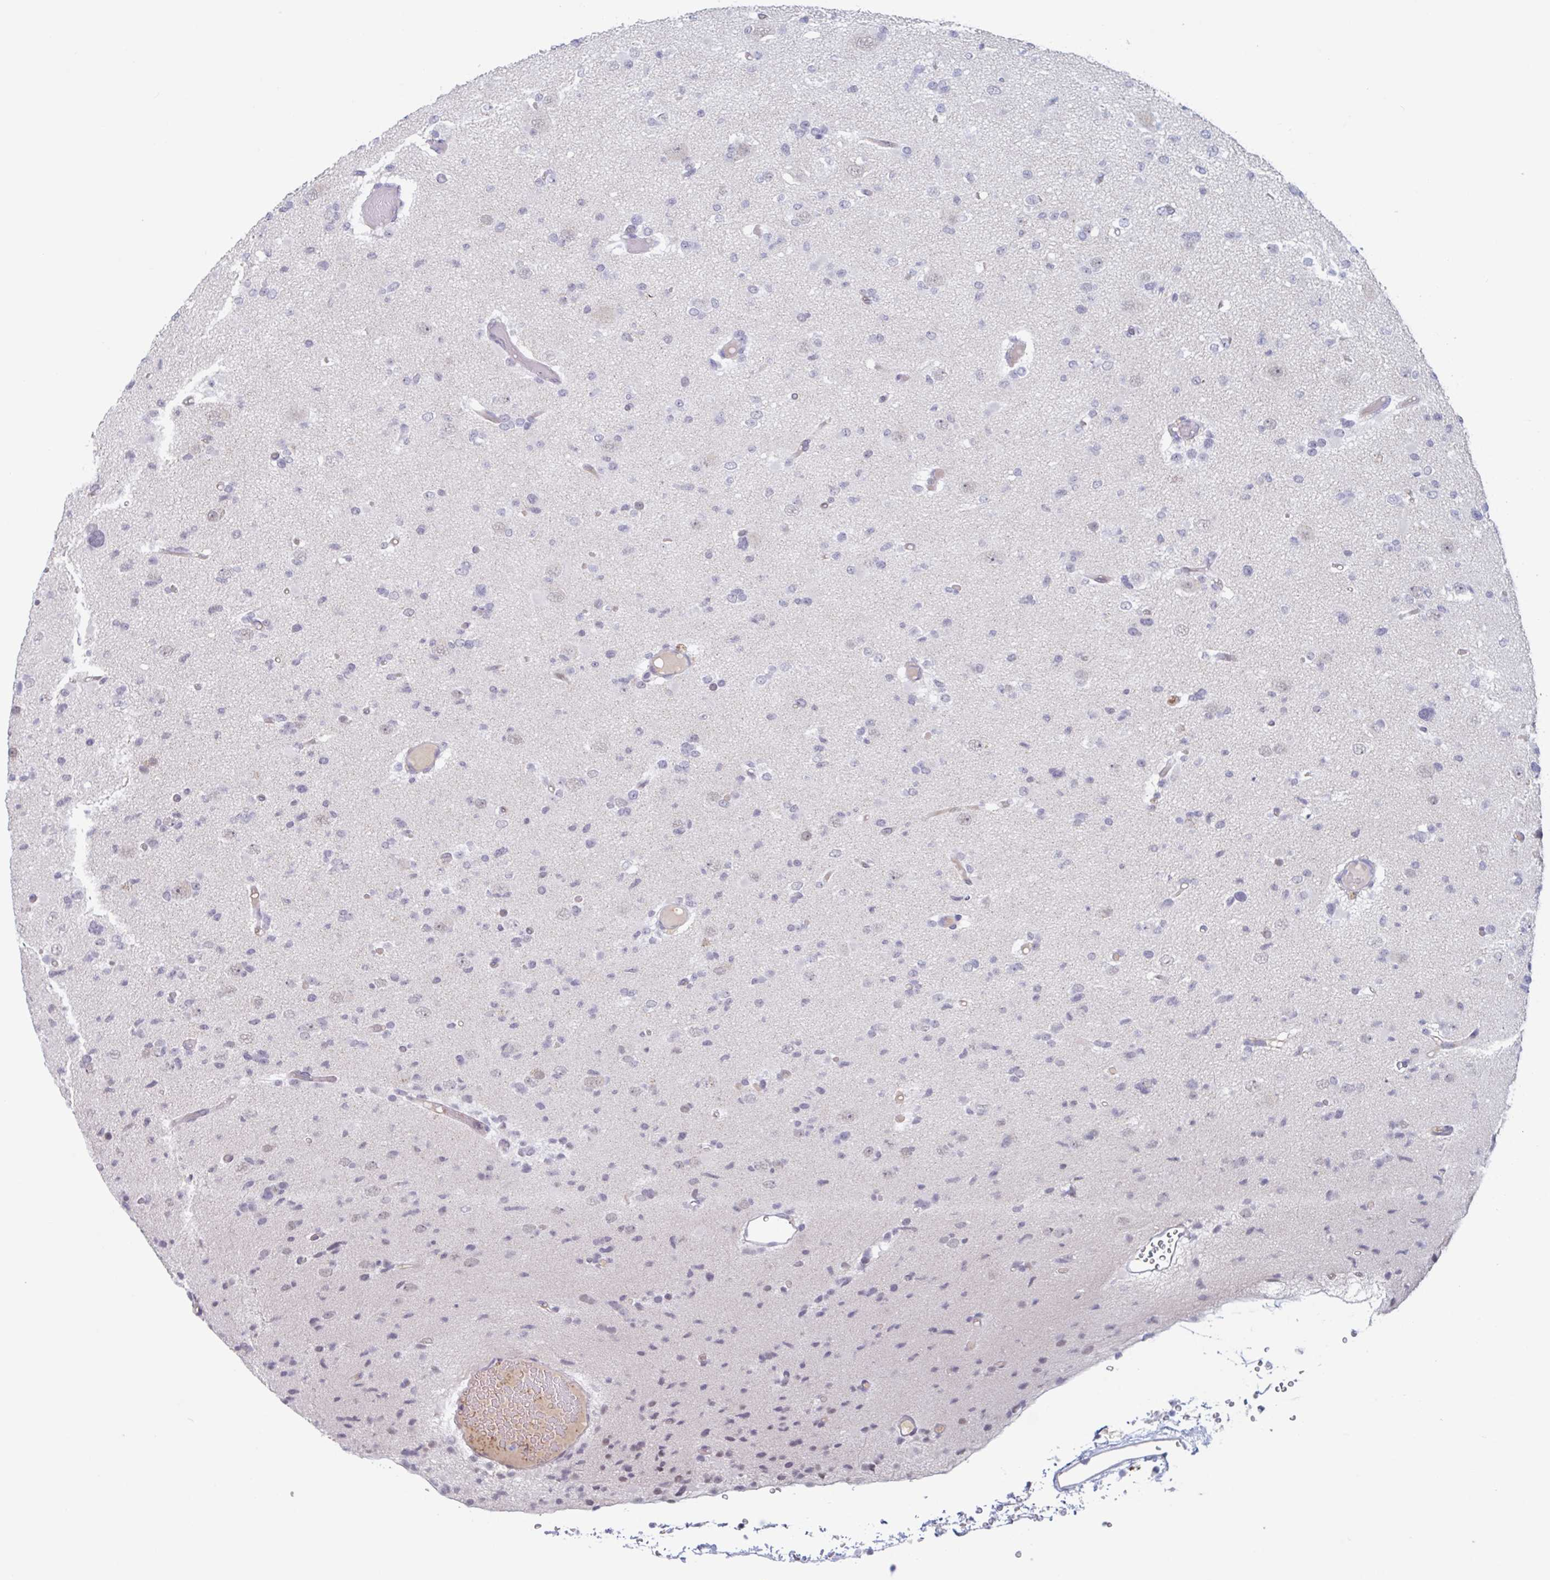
{"staining": {"intensity": "negative", "quantity": "none", "location": "none"}, "tissue": "glioma", "cell_type": "Tumor cells", "image_type": "cancer", "snomed": [{"axis": "morphology", "description": "Glioma, malignant, Low grade"}, {"axis": "topography", "description": "Brain"}], "caption": "High power microscopy micrograph of an immunohistochemistry (IHC) photomicrograph of glioma, revealing no significant staining in tumor cells.", "gene": "KDM4D", "patient": {"sex": "female", "age": 22}}